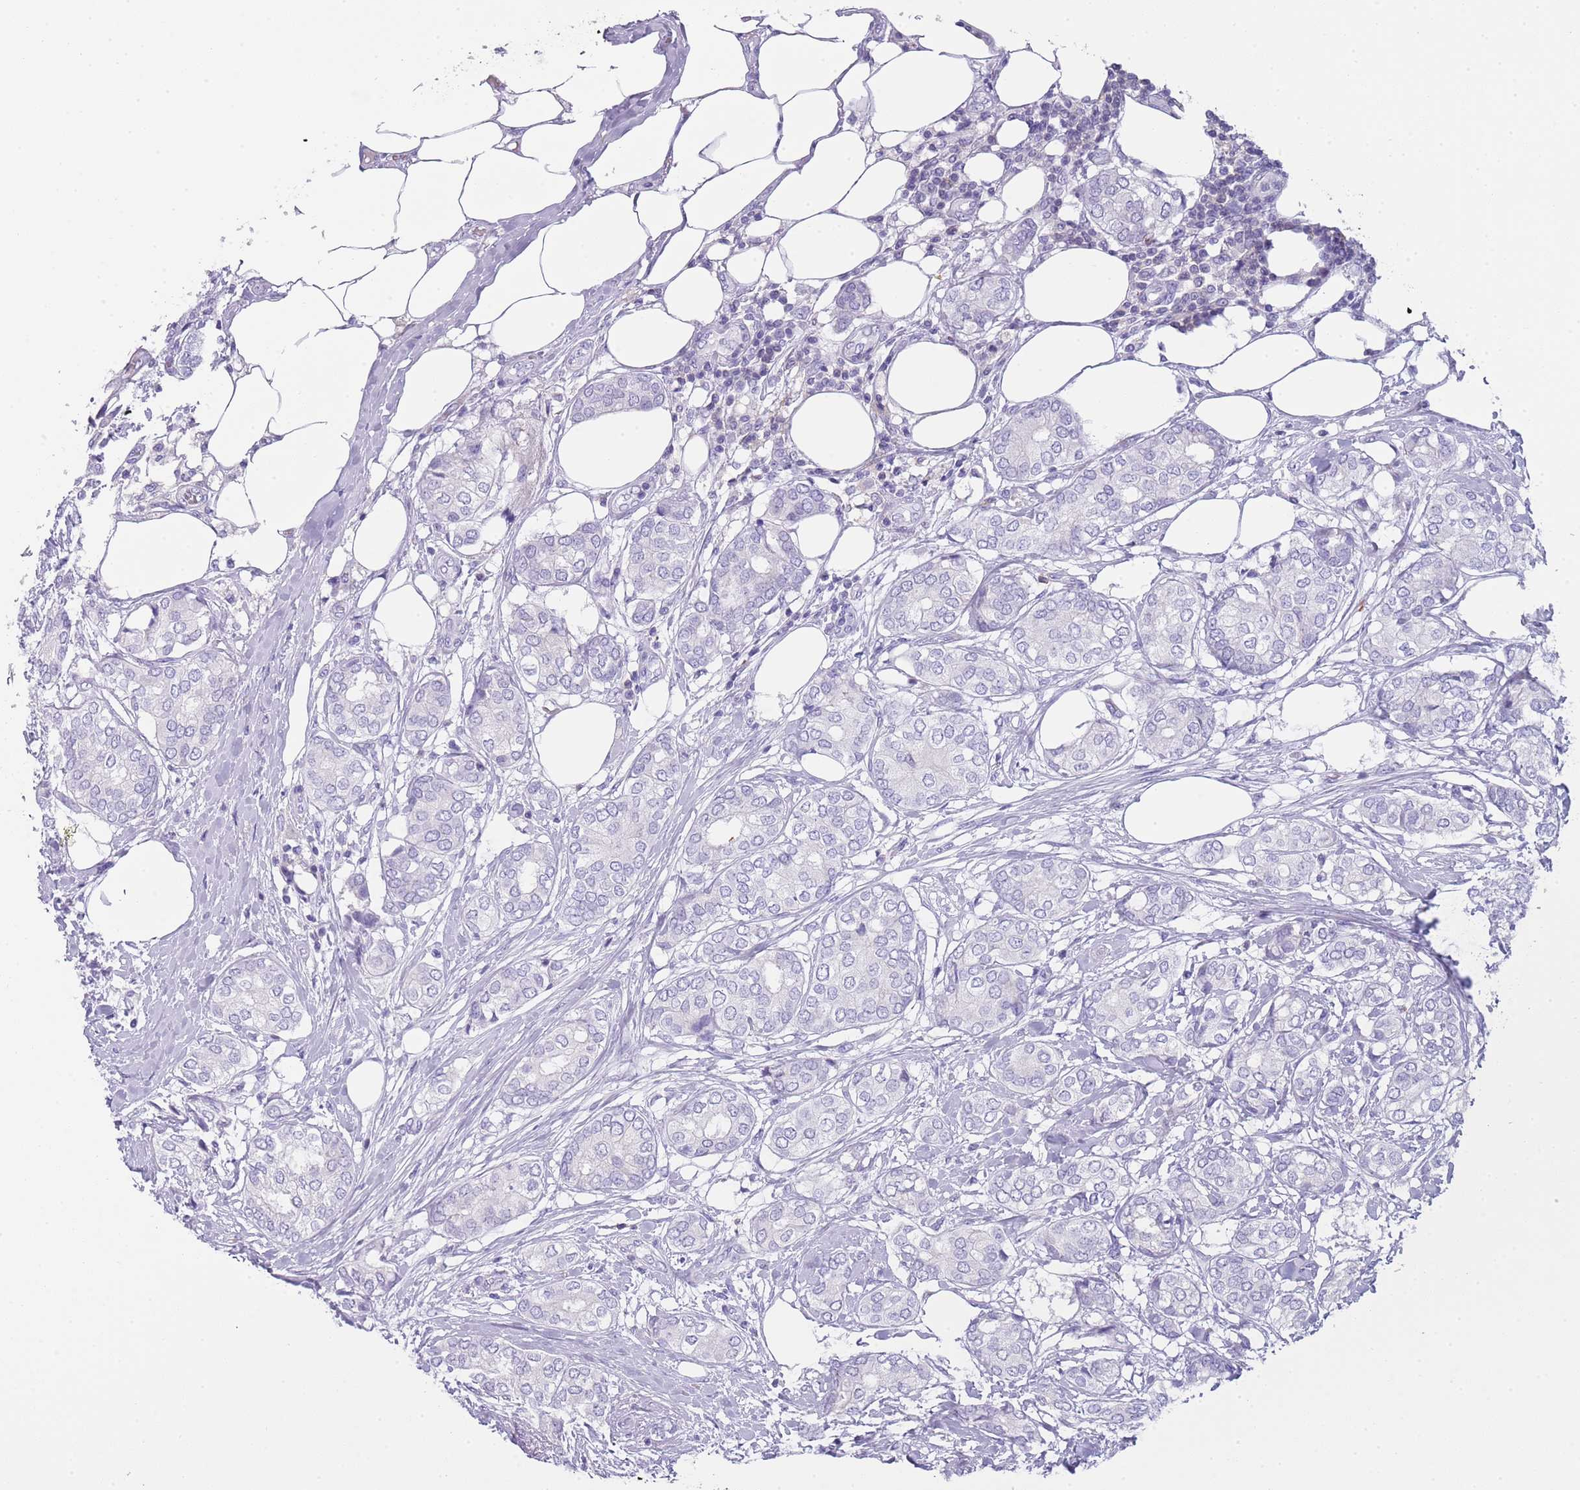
{"staining": {"intensity": "negative", "quantity": "none", "location": "none"}, "tissue": "breast cancer", "cell_type": "Tumor cells", "image_type": "cancer", "snomed": [{"axis": "morphology", "description": "Duct carcinoma"}, {"axis": "topography", "description": "Breast"}], "caption": "High magnification brightfield microscopy of breast cancer (infiltrating ductal carcinoma) stained with DAB (3,3'-diaminobenzidine) (brown) and counterstained with hematoxylin (blue): tumor cells show no significant positivity.", "gene": "NBPF20", "patient": {"sex": "female", "age": 73}}